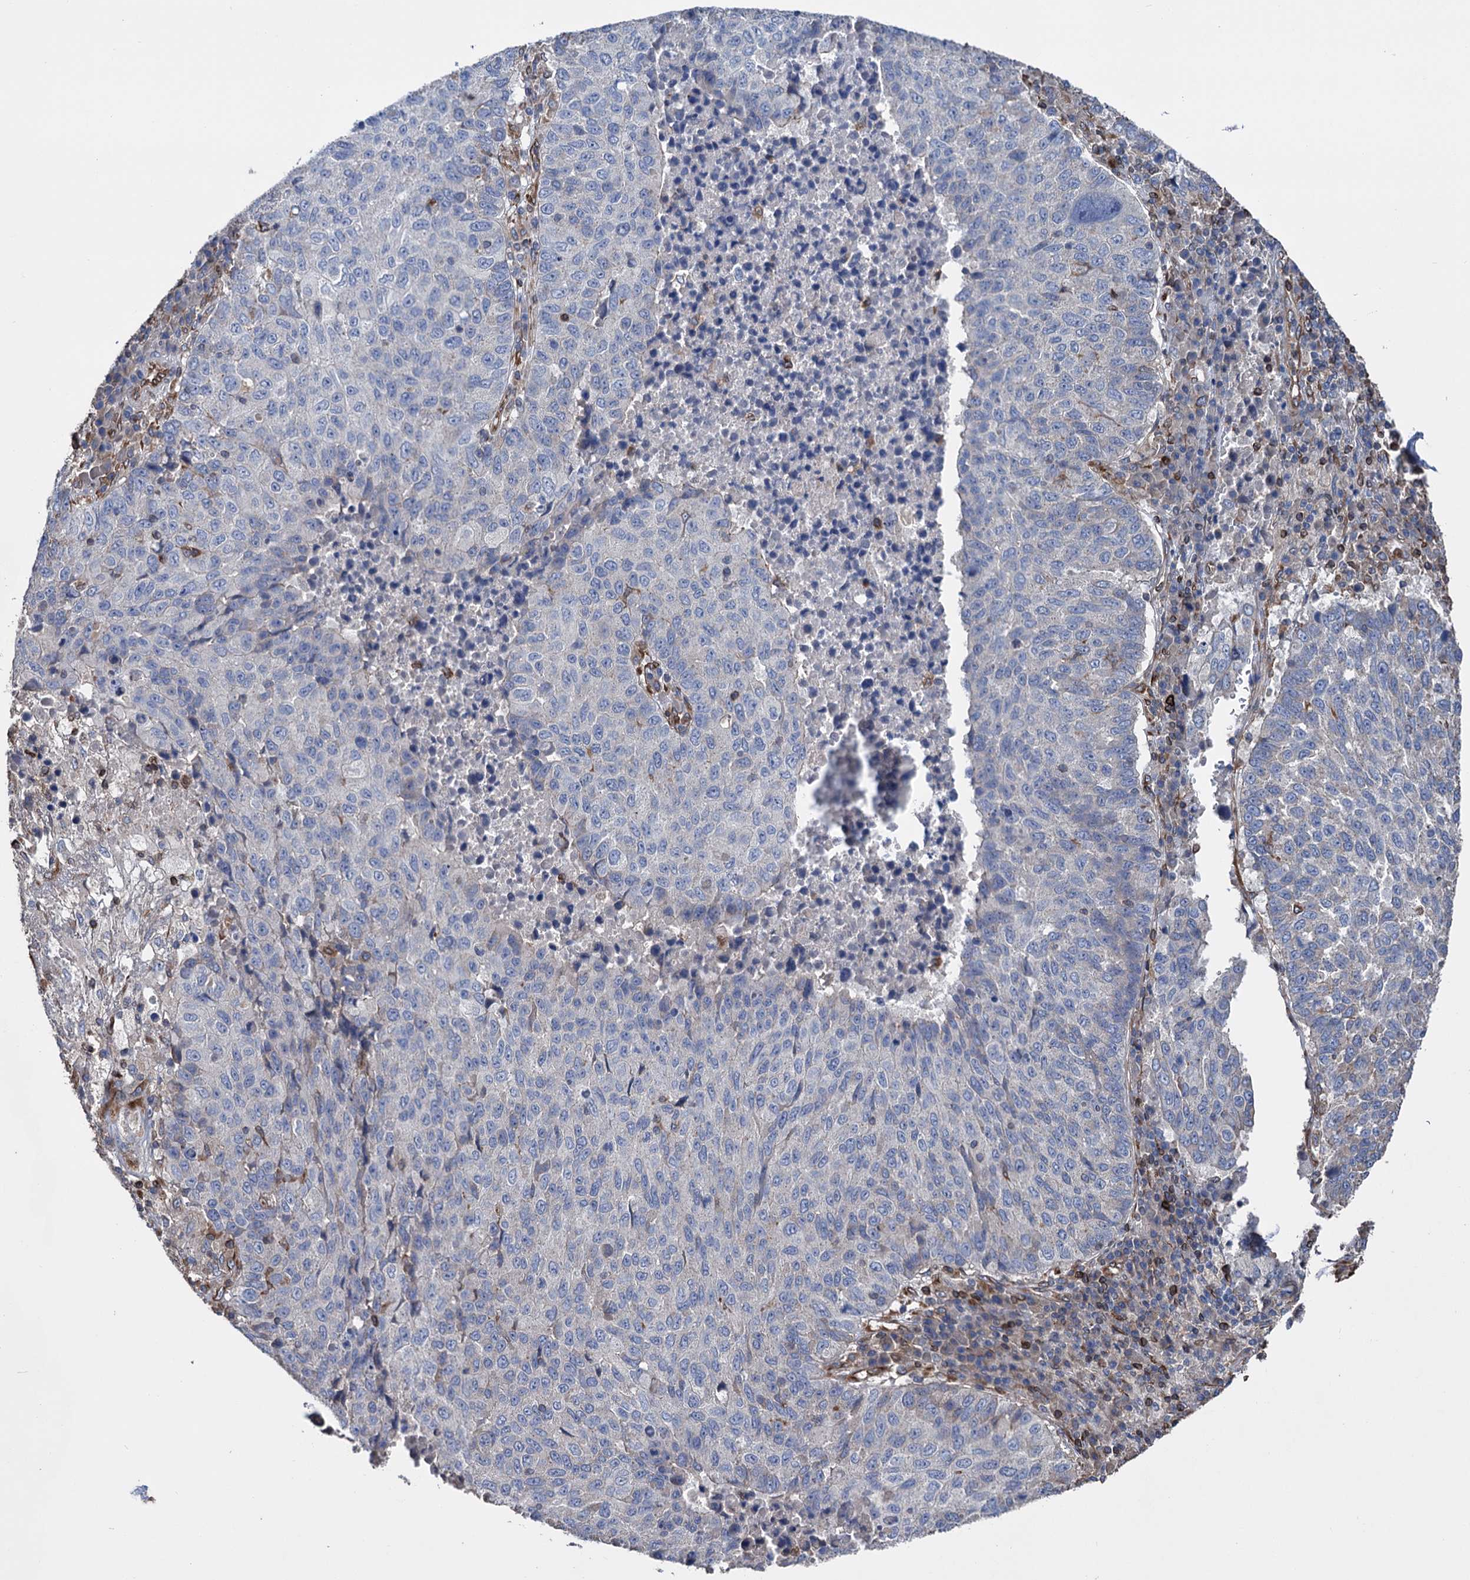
{"staining": {"intensity": "negative", "quantity": "none", "location": "none"}, "tissue": "lung cancer", "cell_type": "Tumor cells", "image_type": "cancer", "snomed": [{"axis": "morphology", "description": "Squamous cell carcinoma, NOS"}, {"axis": "topography", "description": "Lung"}], "caption": "High power microscopy photomicrograph of an immunohistochemistry (IHC) photomicrograph of lung cancer (squamous cell carcinoma), revealing no significant expression in tumor cells.", "gene": "STING1", "patient": {"sex": "male", "age": 73}}